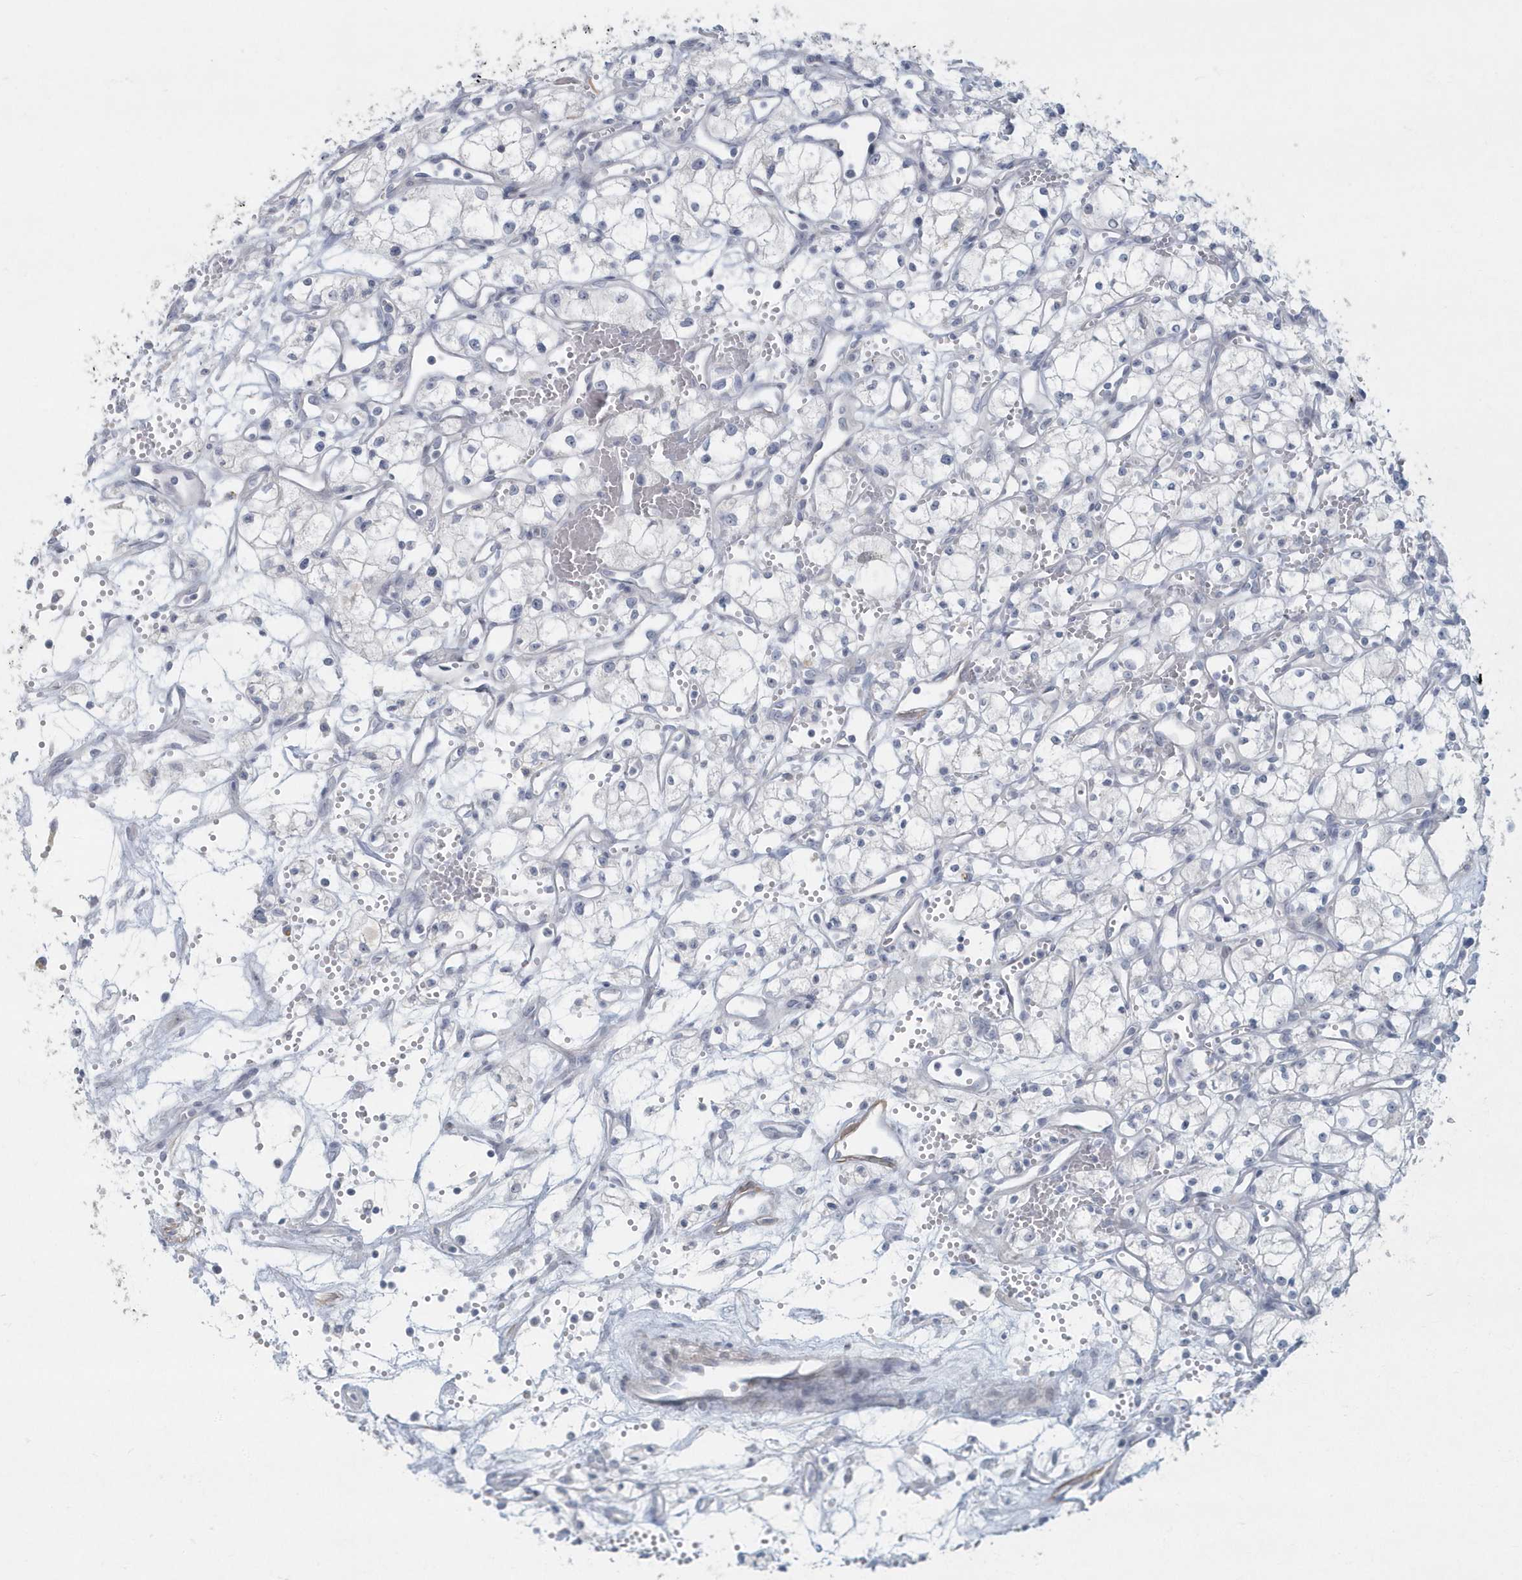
{"staining": {"intensity": "negative", "quantity": "none", "location": "none"}, "tissue": "renal cancer", "cell_type": "Tumor cells", "image_type": "cancer", "snomed": [{"axis": "morphology", "description": "Adenocarcinoma, NOS"}, {"axis": "topography", "description": "Kidney"}], "caption": "Immunohistochemistry of renal adenocarcinoma exhibits no expression in tumor cells.", "gene": "MYOT", "patient": {"sex": "male", "age": 59}}